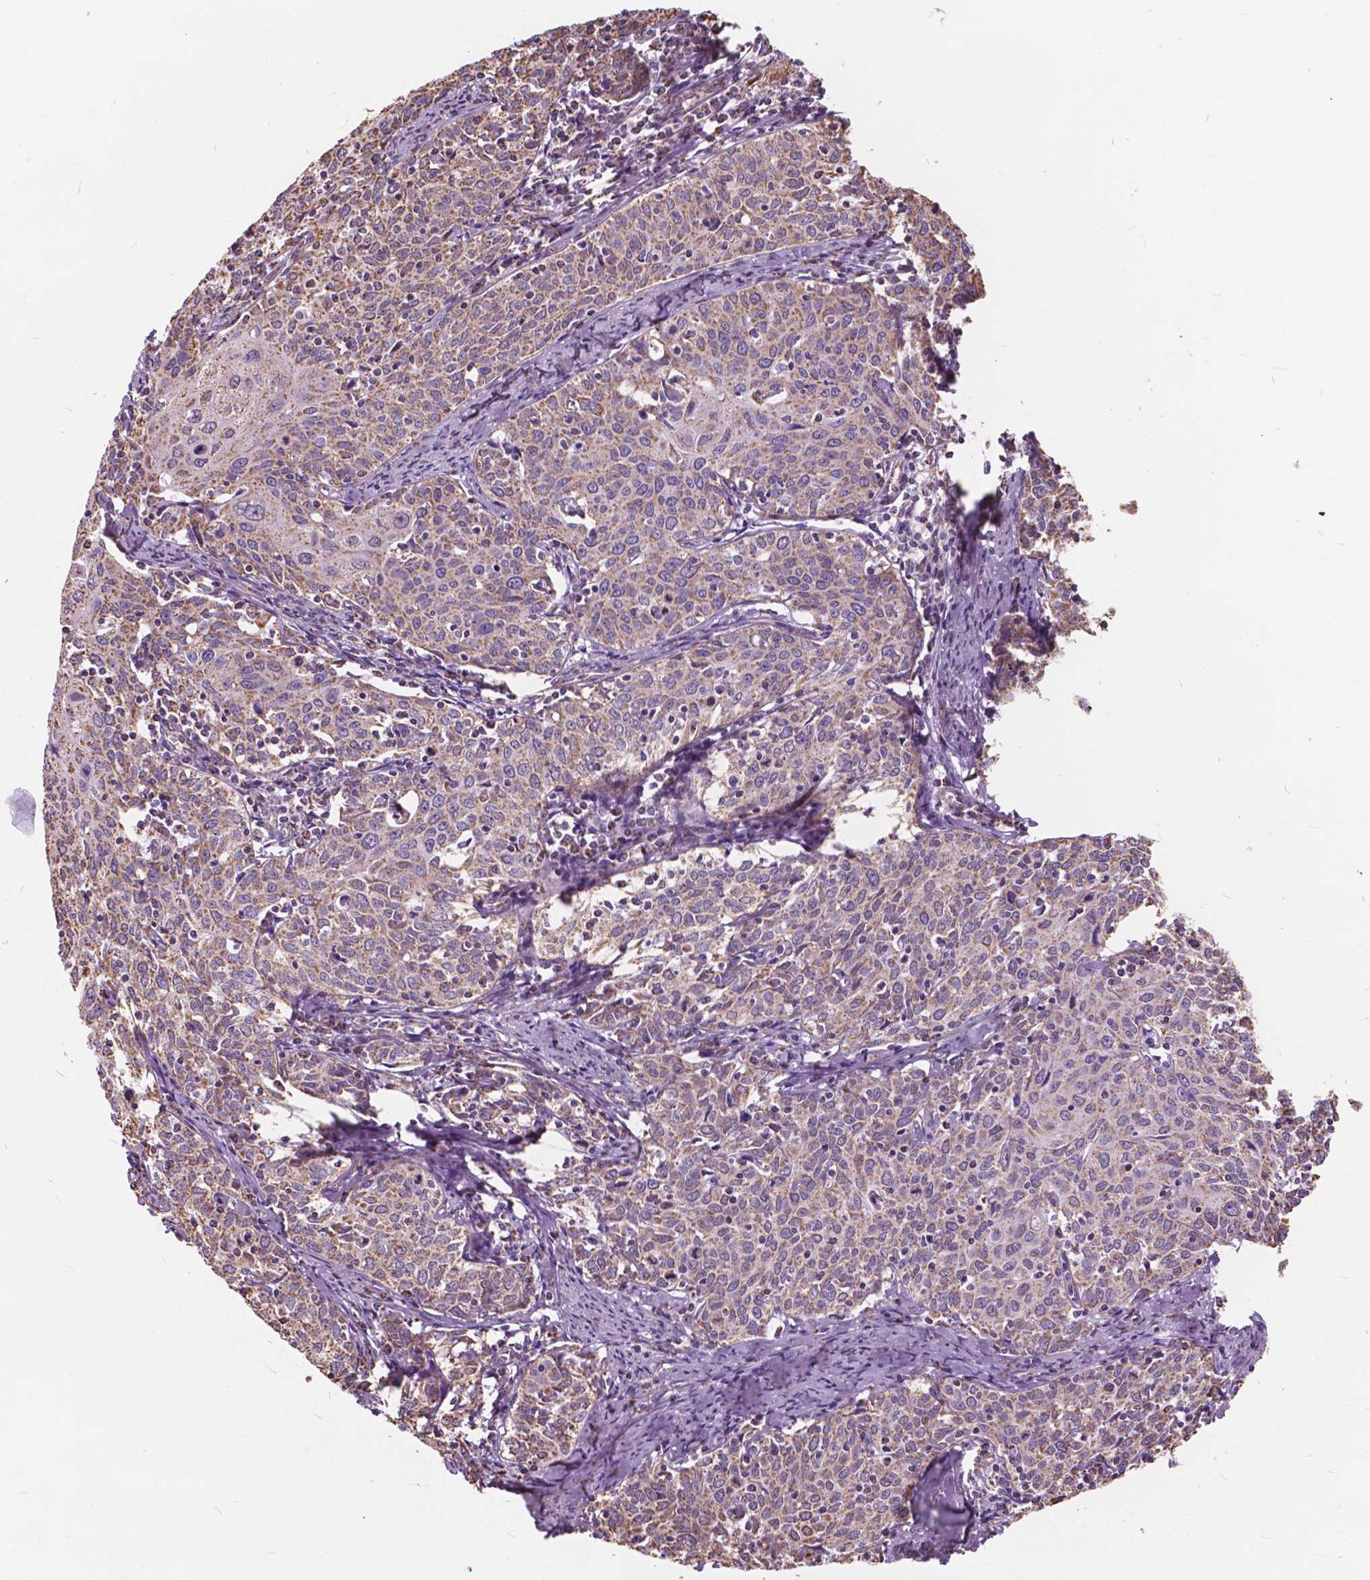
{"staining": {"intensity": "weak", "quantity": ">75%", "location": "cytoplasmic/membranous"}, "tissue": "cervical cancer", "cell_type": "Tumor cells", "image_type": "cancer", "snomed": [{"axis": "morphology", "description": "Squamous cell carcinoma, NOS"}, {"axis": "topography", "description": "Cervix"}], "caption": "Immunohistochemistry of human cervical cancer (squamous cell carcinoma) exhibits low levels of weak cytoplasmic/membranous expression in about >75% of tumor cells.", "gene": "SCOC", "patient": {"sex": "female", "age": 62}}